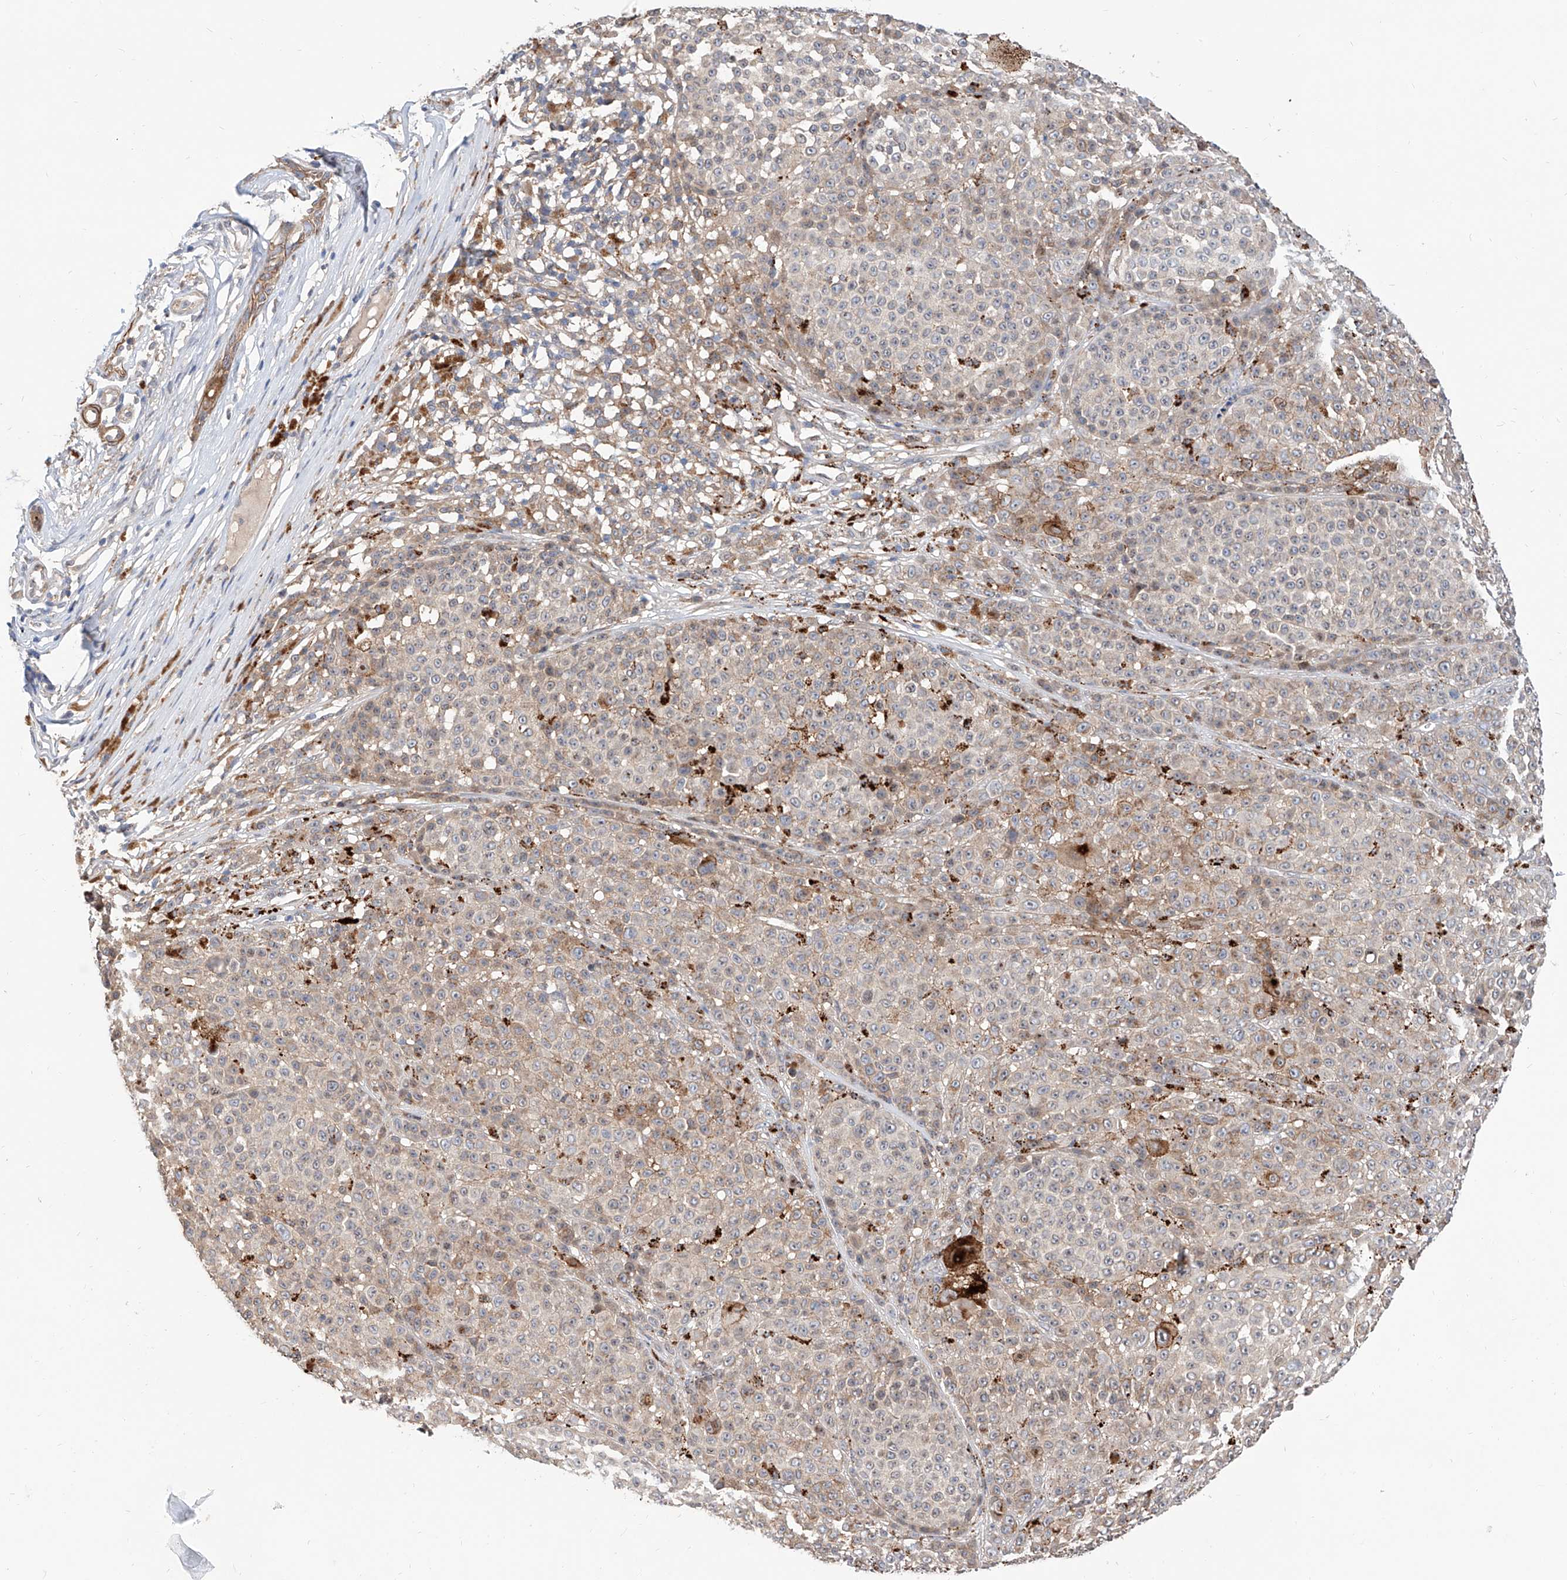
{"staining": {"intensity": "weak", "quantity": "25%-75%", "location": "cytoplasmic/membranous"}, "tissue": "melanoma", "cell_type": "Tumor cells", "image_type": "cancer", "snomed": [{"axis": "morphology", "description": "Malignant melanoma, NOS"}, {"axis": "topography", "description": "Skin"}], "caption": "High-power microscopy captured an IHC photomicrograph of melanoma, revealing weak cytoplasmic/membranous staining in about 25%-75% of tumor cells.", "gene": "MAGEE2", "patient": {"sex": "female", "age": 94}}